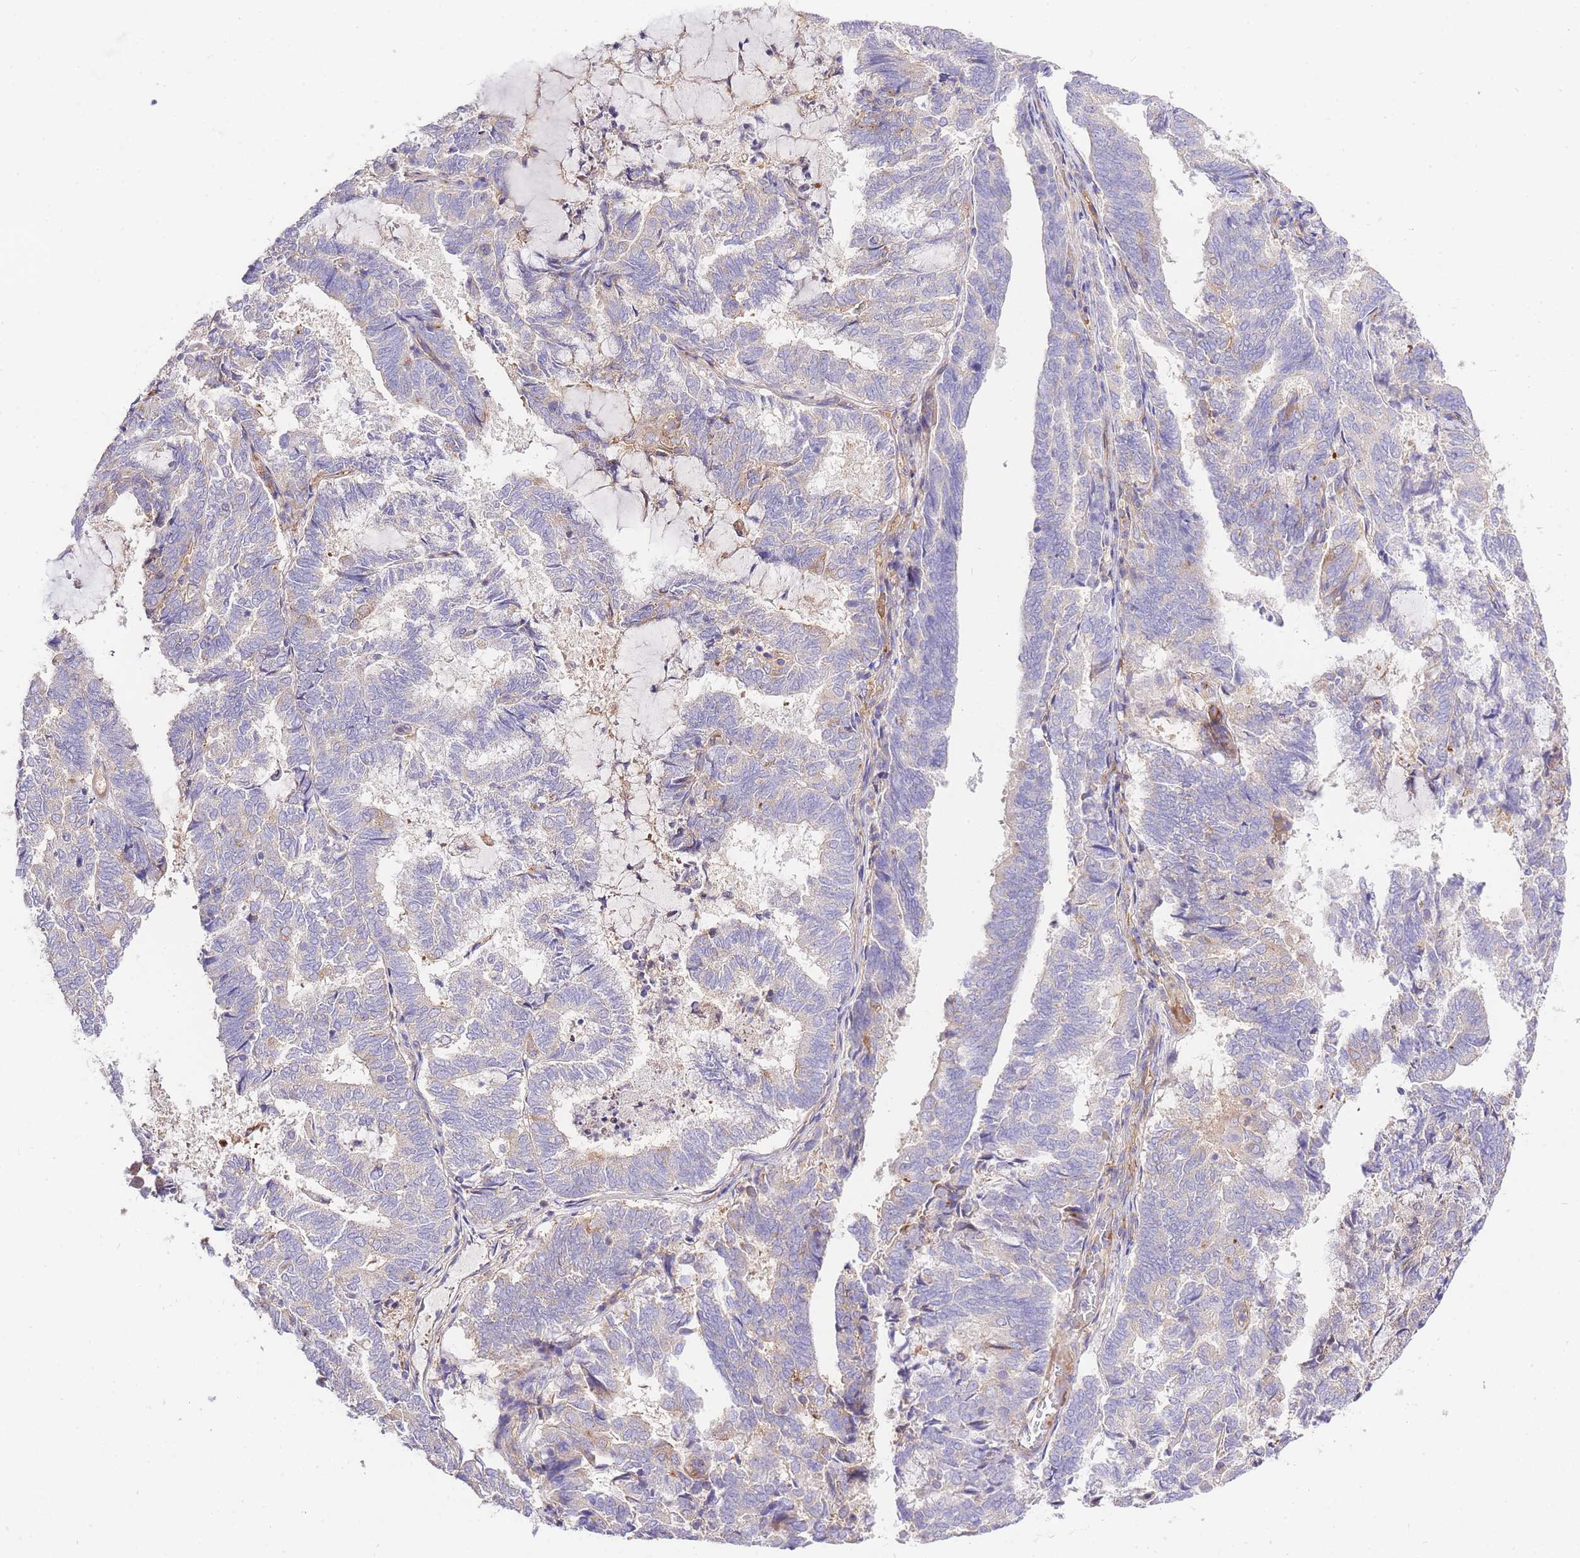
{"staining": {"intensity": "negative", "quantity": "none", "location": "none"}, "tissue": "endometrial cancer", "cell_type": "Tumor cells", "image_type": "cancer", "snomed": [{"axis": "morphology", "description": "Adenocarcinoma, NOS"}, {"axis": "topography", "description": "Endometrium"}], "caption": "There is no significant expression in tumor cells of endometrial cancer.", "gene": "INSYN2B", "patient": {"sex": "female", "age": 80}}